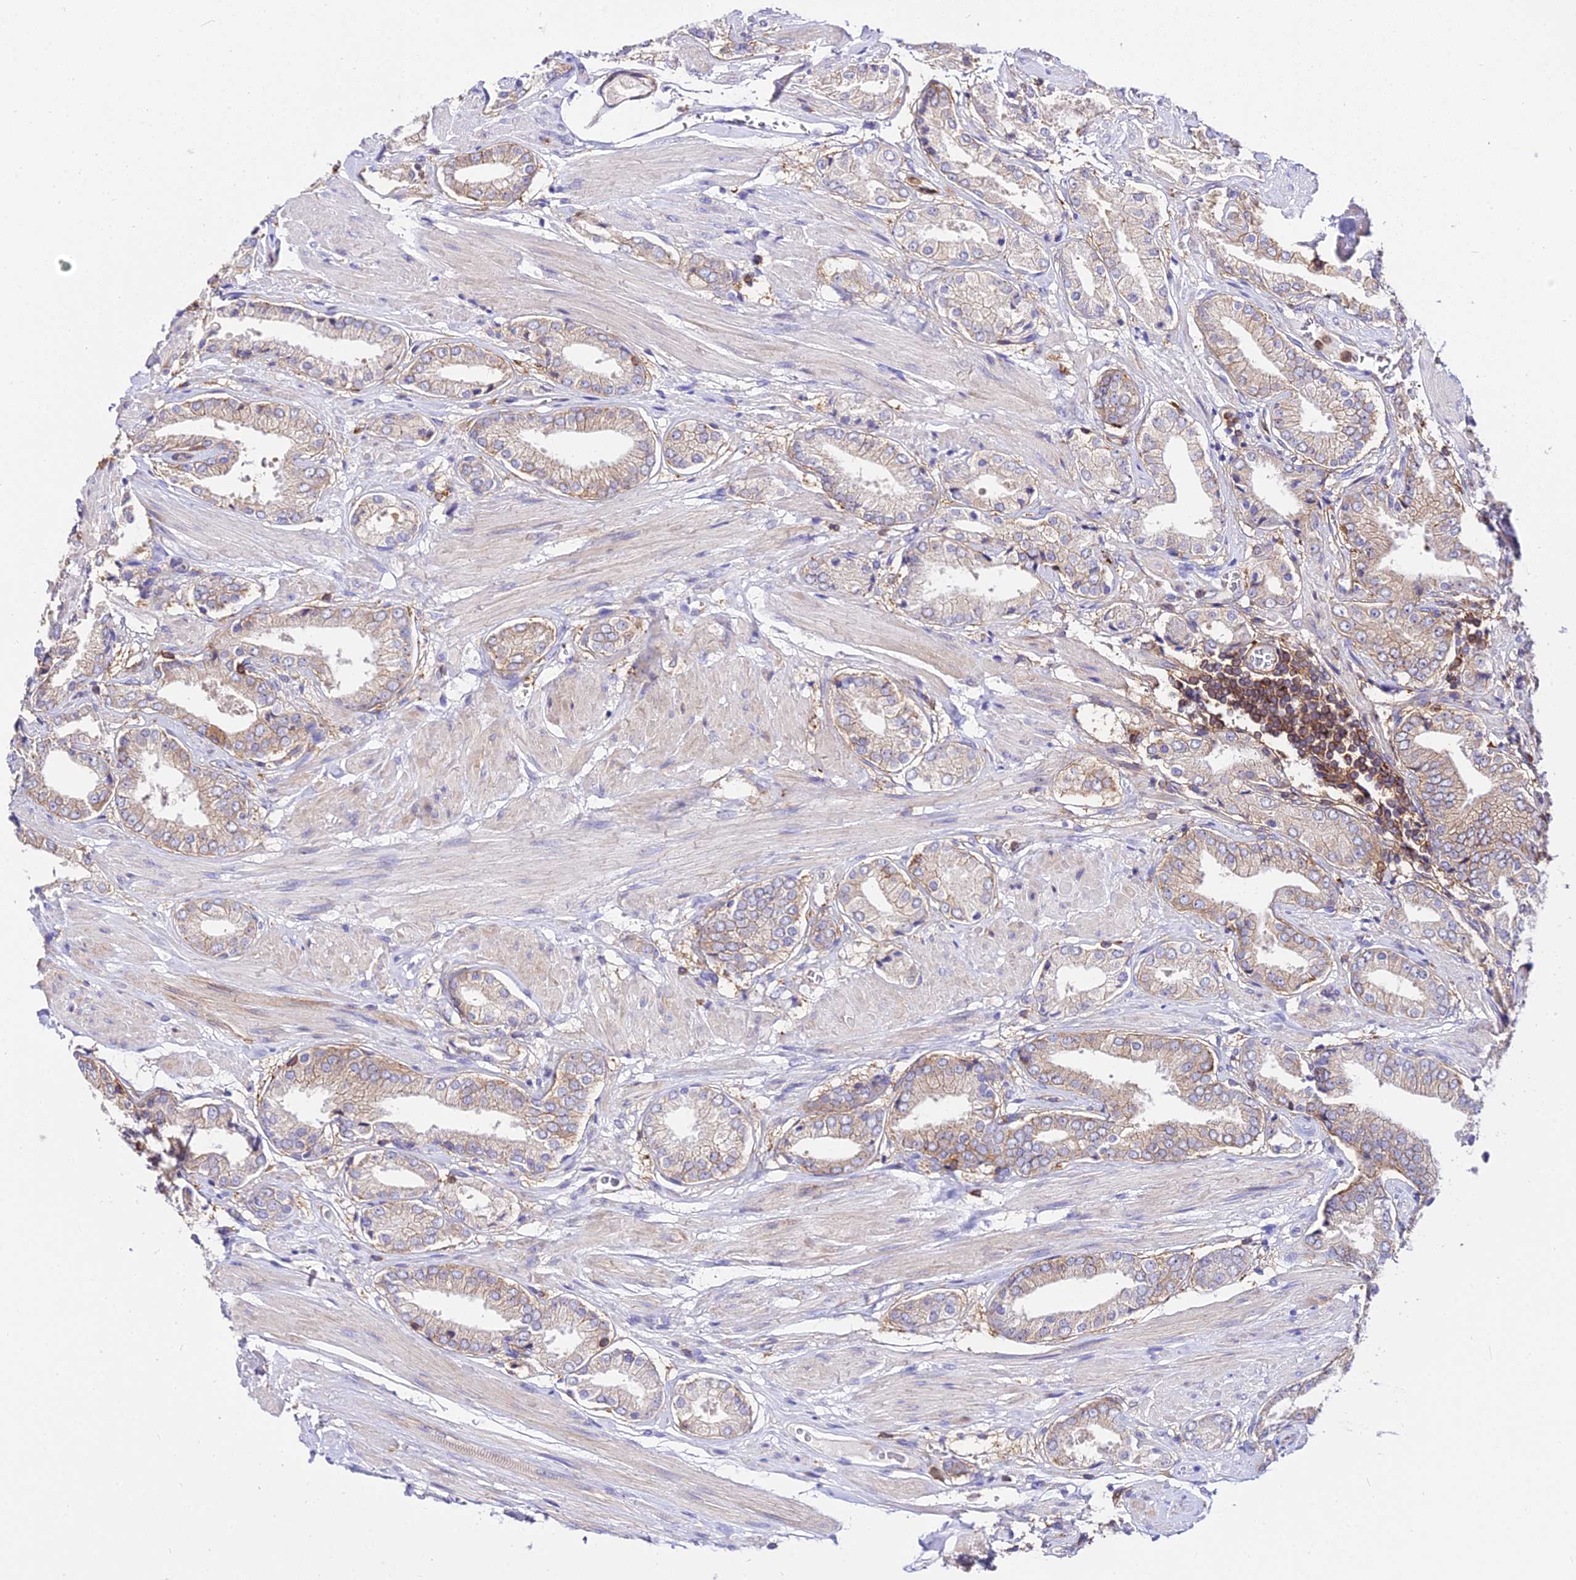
{"staining": {"intensity": "weak", "quantity": "25%-75%", "location": "cytoplasmic/membranous"}, "tissue": "prostate cancer", "cell_type": "Tumor cells", "image_type": "cancer", "snomed": [{"axis": "morphology", "description": "Adenocarcinoma, High grade"}, {"axis": "topography", "description": "Prostate and seminal vesicle, NOS"}], "caption": "DAB immunohistochemical staining of human prostate cancer displays weak cytoplasmic/membranous protein expression in approximately 25%-75% of tumor cells.", "gene": "CSRP1", "patient": {"sex": "male", "age": 64}}